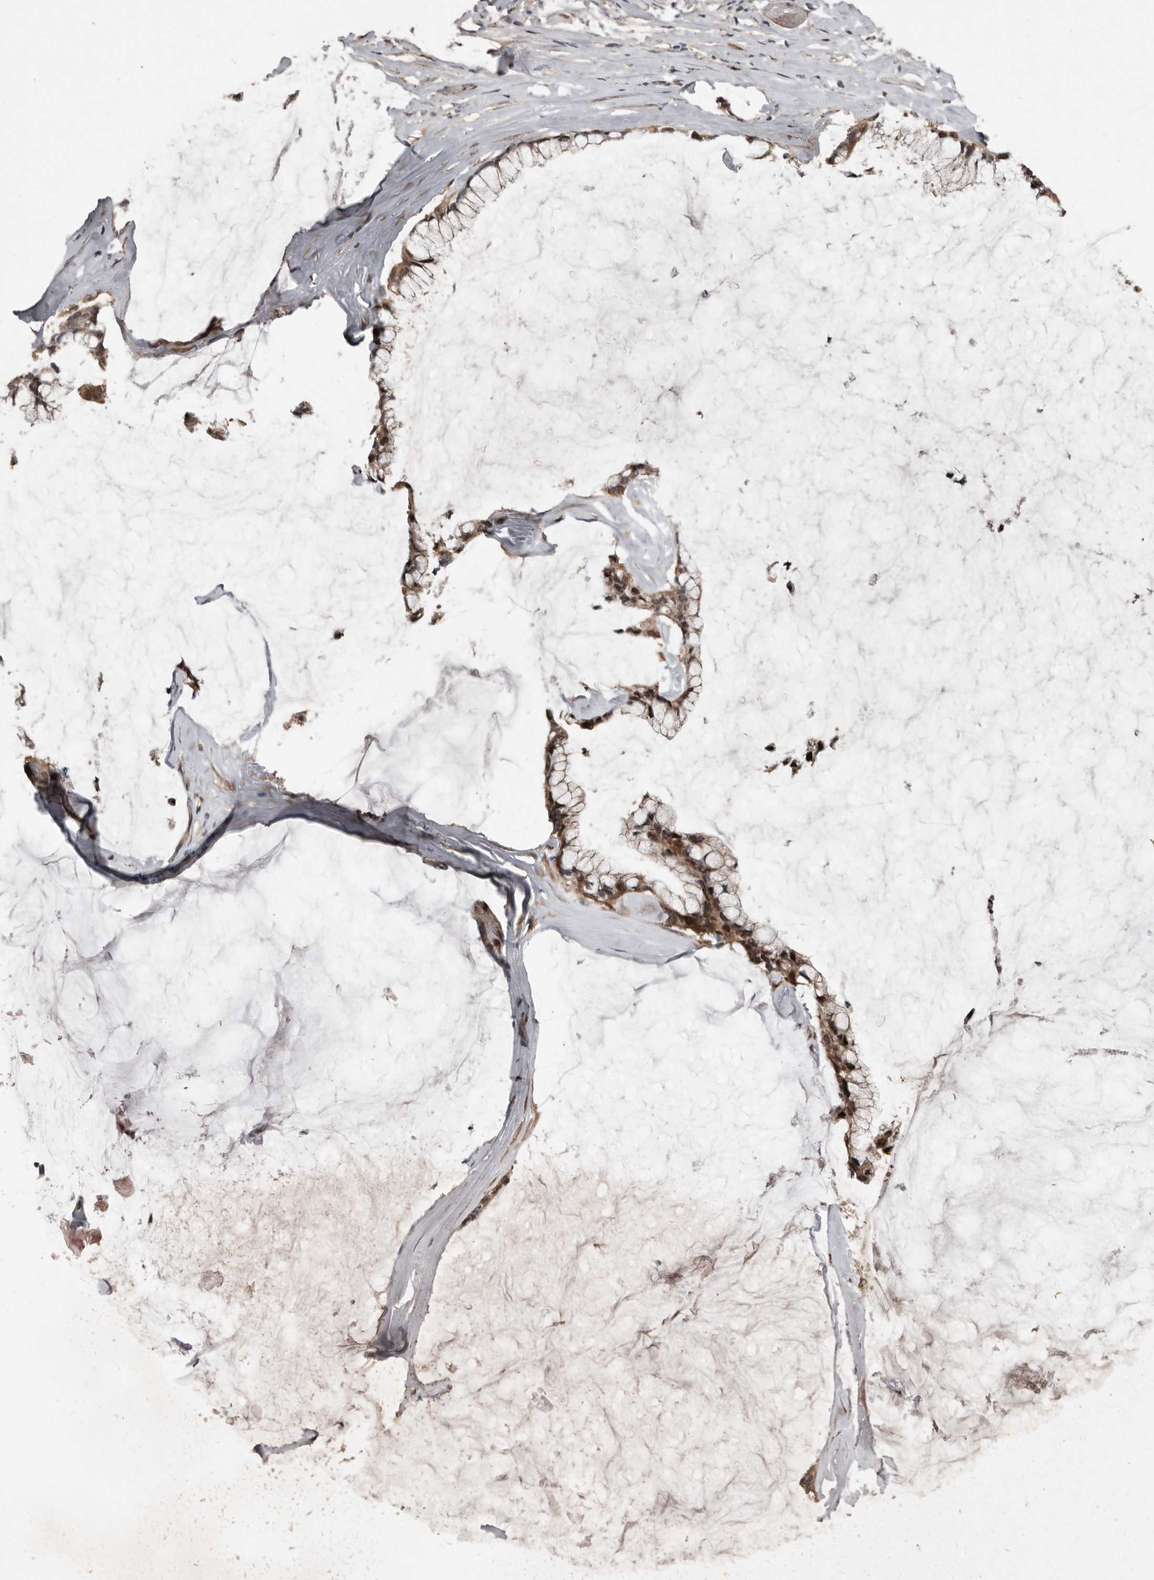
{"staining": {"intensity": "moderate", "quantity": ">75%", "location": "cytoplasmic/membranous"}, "tissue": "ovarian cancer", "cell_type": "Tumor cells", "image_type": "cancer", "snomed": [{"axis": "morphology", "description": "Cystadenocarcinoma, mucinous, NOS"}, {"axis": "topography", "description": "Ovary"}], "caption": "A histopathology image of ovarian mucinous cystadenocarcinoma stained for a protein exhibits moderate cytoplasmic/membranous brown staining in tumor cells. (DAB IHC, brown staining for protein, blue staining for nuclei).", "gene": "FSBP", "patient": {"sex": "female", "age": 39}}